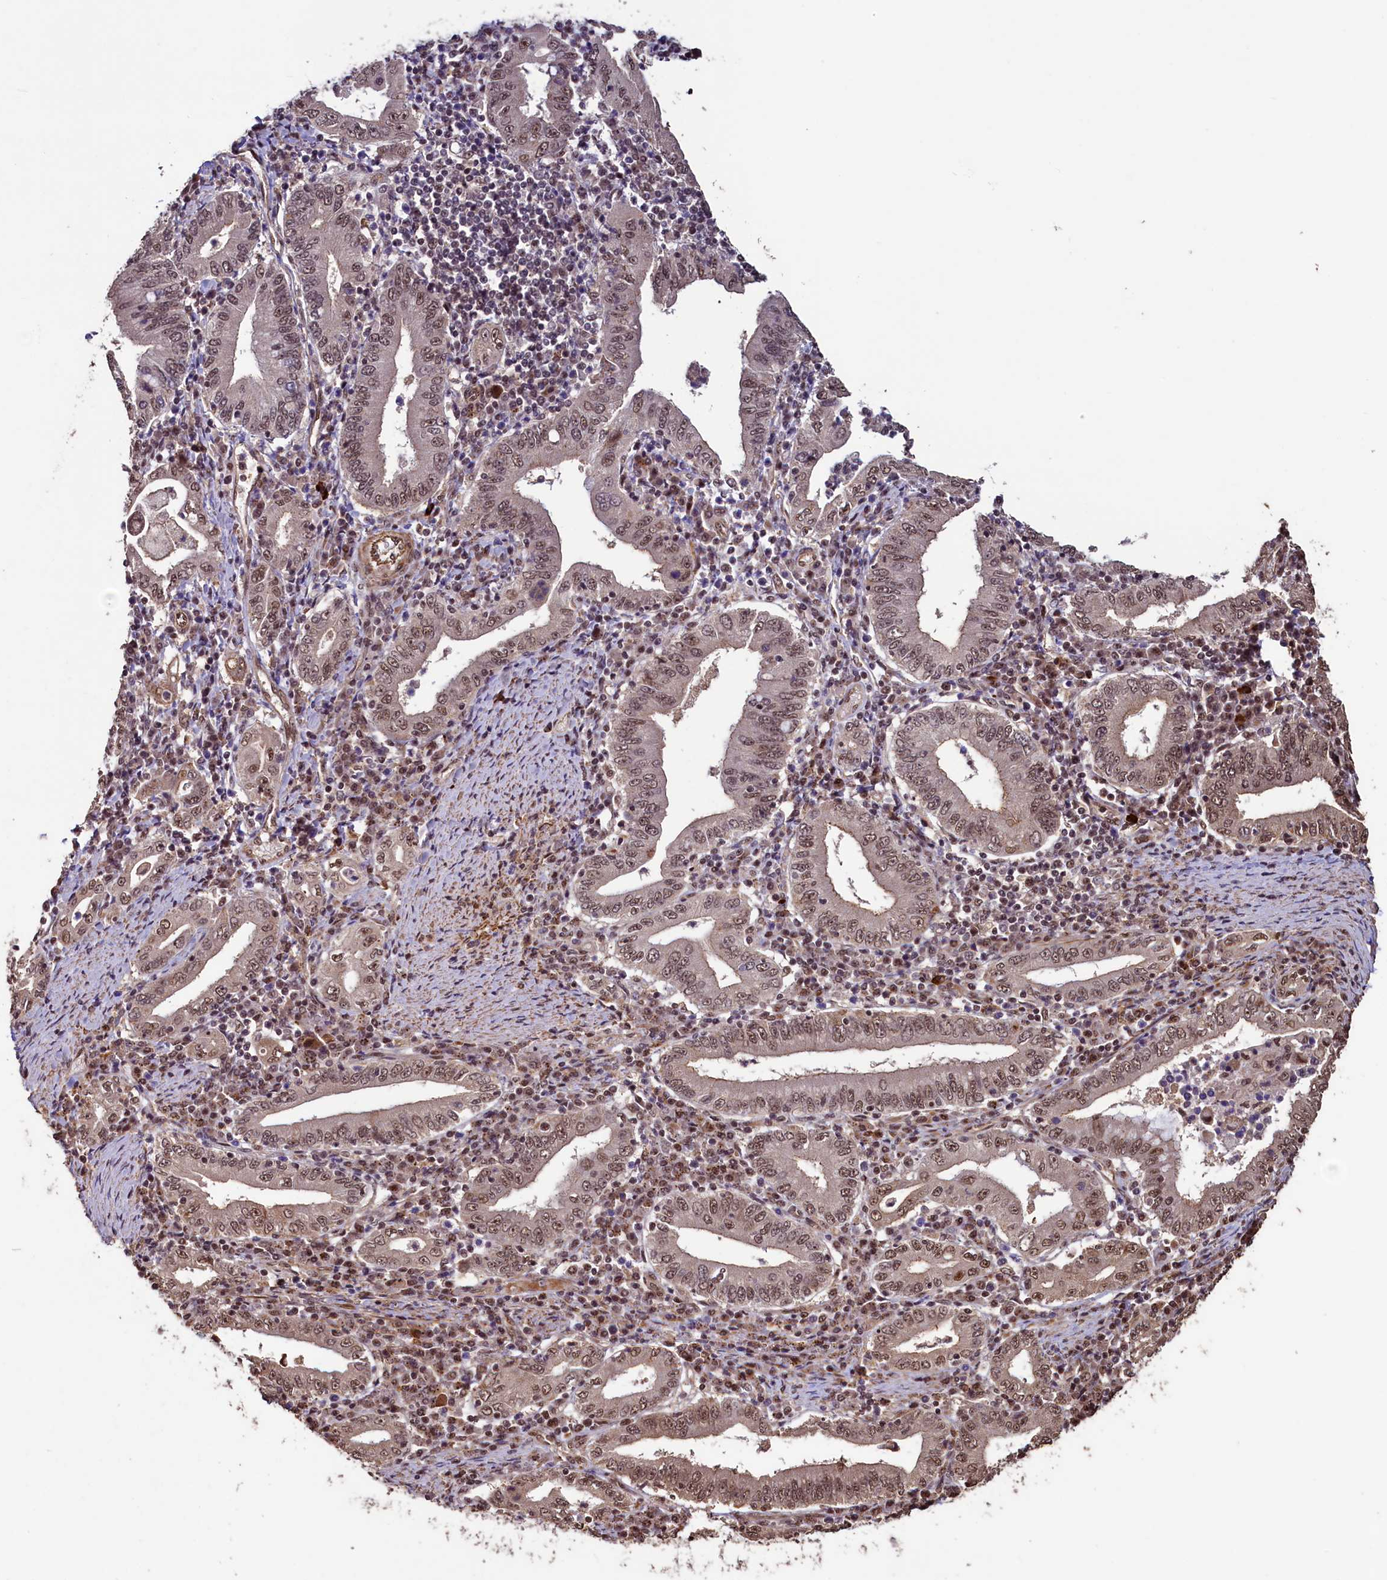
{"staining": {"intensity": "moderate", "quantity": ">75%", "location": "nuclear"}, "tissue": "stomach cancer", "cell_type": "Tumor cells", "image_type": "cancer", "snomed": [{"axis": "morphology", "description": "Normal tissue, NOS"}, {"axis": "morphology", "description": "Adenocarcinoma, NOS"}, {"axis": "topography", "description": "Esophagus"}, {"axis": "topography", "description": "Stomach, upper"}, {"axis": "topography", "description": "Peripheral nerve tissue"}], "caption": "Protein staining by immunohistochemistry reveals moderate nuclear positivity in about >75% of tumor cells in stomach cancer. The staining was performed using DAB (3,3'-diaminobenzidine), with brown indicating positive protein expression. Nuclei are stained blue with hematoxylin.", "gene": "SFSWAP", "patient": {"sex": "male", "age": 62}}